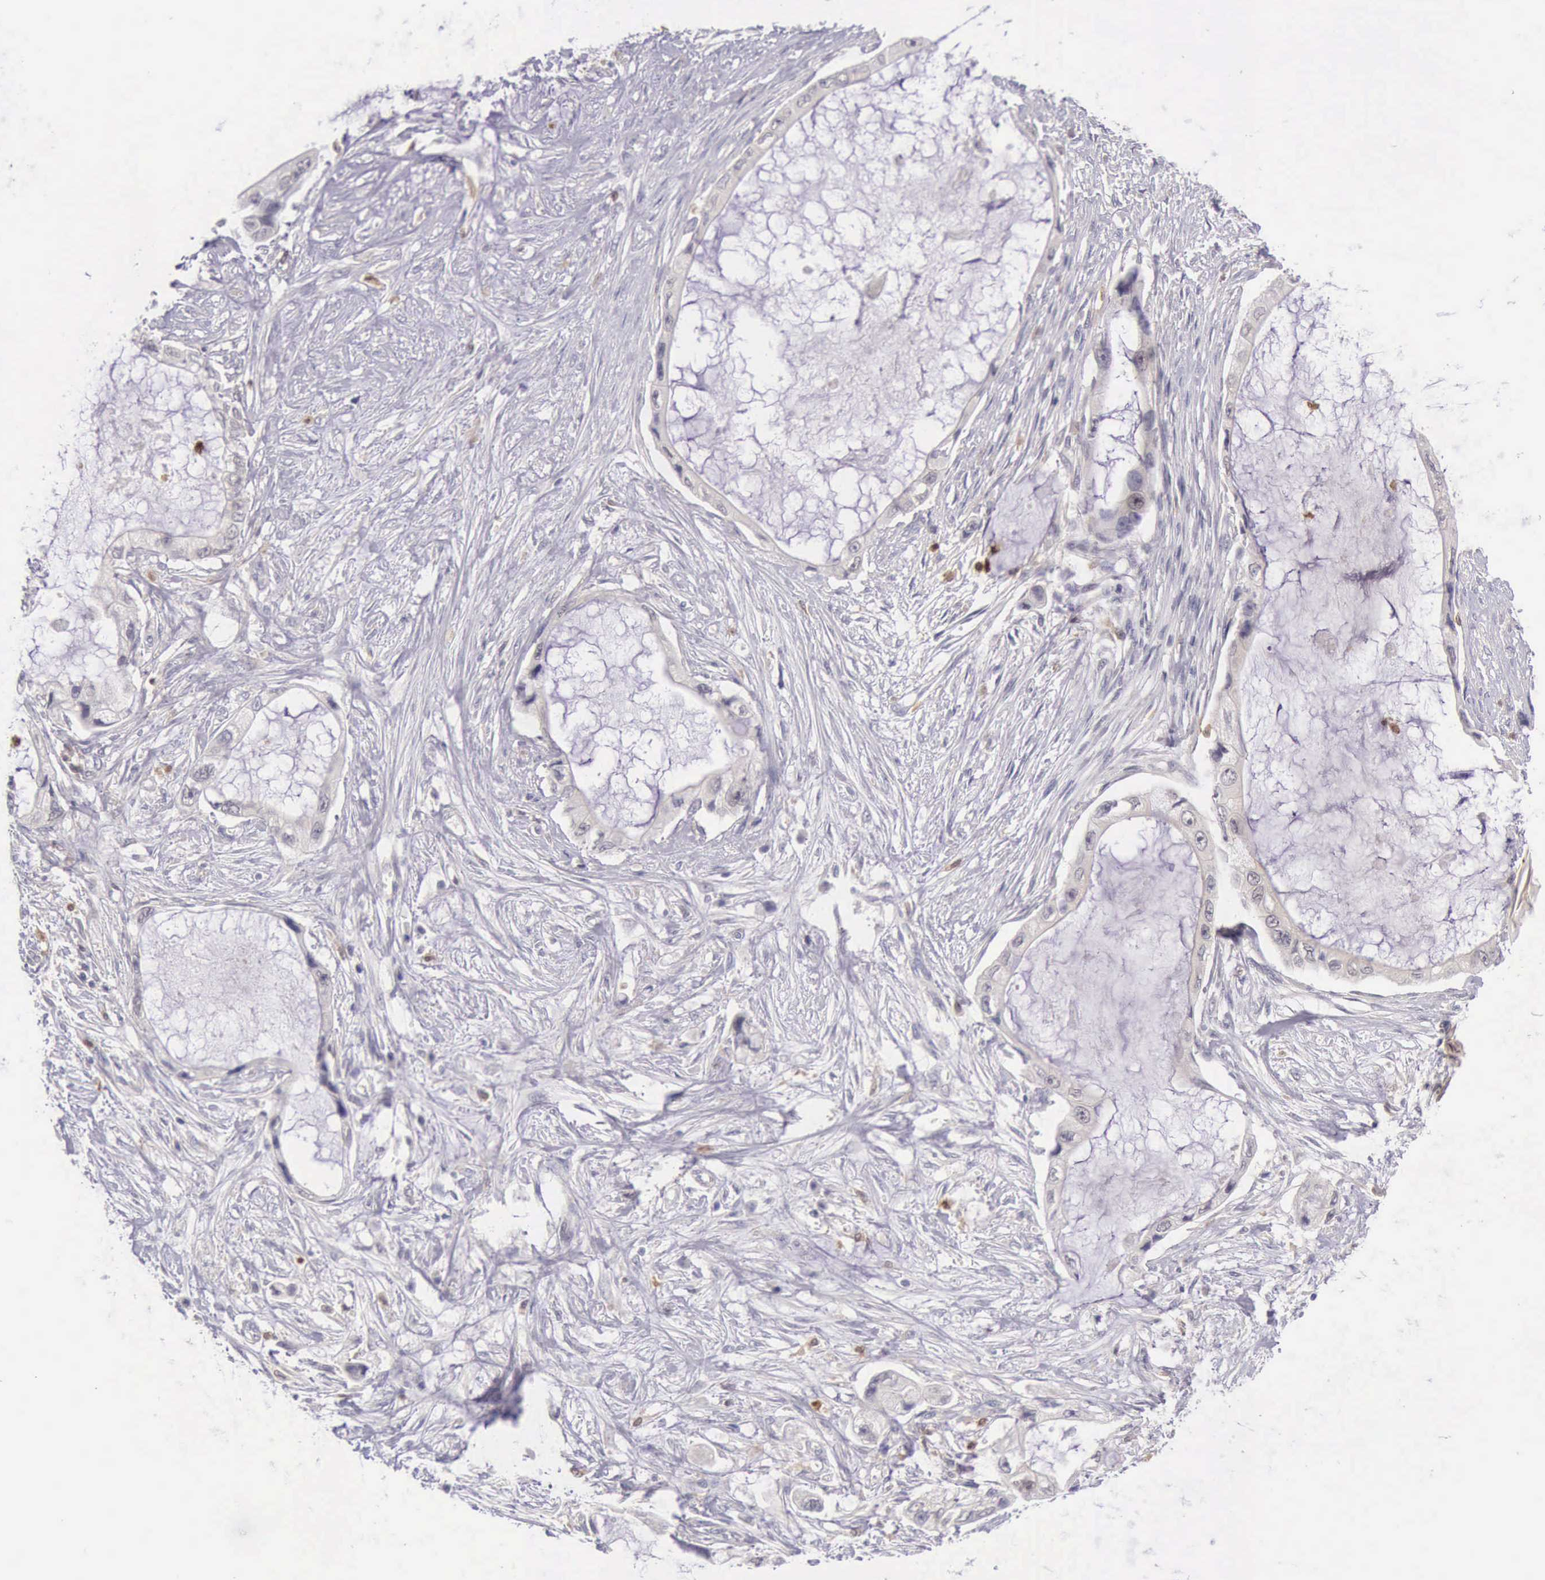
{"staining": {"intensity": "negative", "quantity": "none", "location": "none"}, "tissue": "pancreatic cancer", "cell_type": "Tumor cells", "image_type": "cancer", "snomed": [{"axis": "morphology", "description": "Adenocarcinoma, NOS"}, {"axis": "topography", "description": "Pancreas"}, {"axis": "topography", "description": "Stomach, upper"}], "caption": "Pancreatic cancer was stained to show a protein in brown. There is no significant positivity in tumor cells.", "gene": "CSTA", "patient": {"sex": "male", "age": 77}}